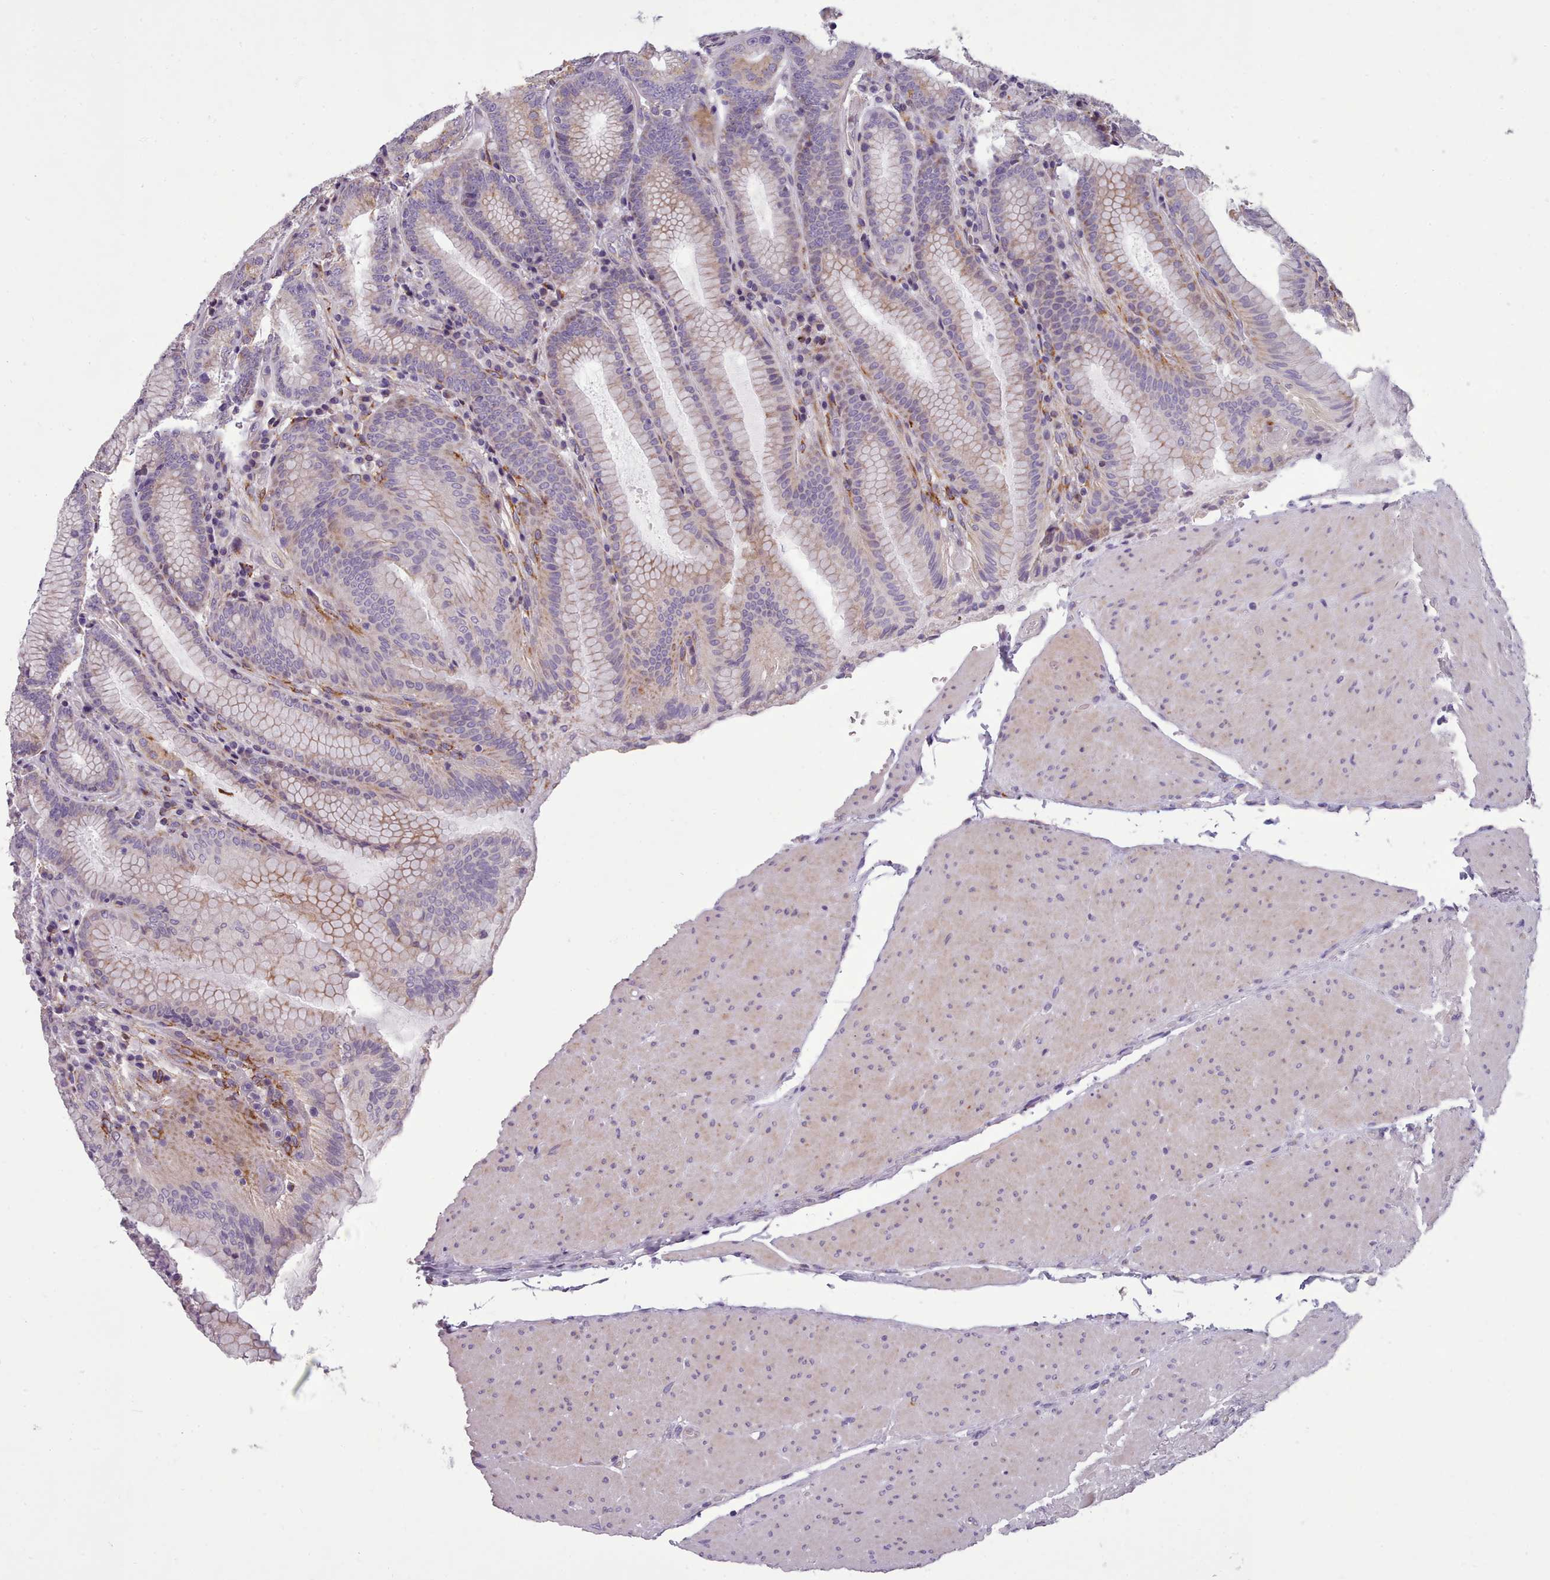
{"staining": {"intensity": "moderate", "quantity": "<25%", "location": "cytoplasmic/membranous"}, "tissue": "stomach", "cell_type": "Glandular cells", "image_type": "normal", "snomed": [{"axis": "morphology", "description": "Normal tissue, NOS"}, {"axis": "topography", "description": "Stomach, upper"}, {"axis": "topography", "description": "Stomach, lower"}], "caption": "Protein expression by immunohistochemistry shows moderate cytoplasmic/membranous positivity in approximately <25% of glandular cells in benign stomach.", "gene": "FKBP10", "patient": {"sex": "female", "age": 76}}